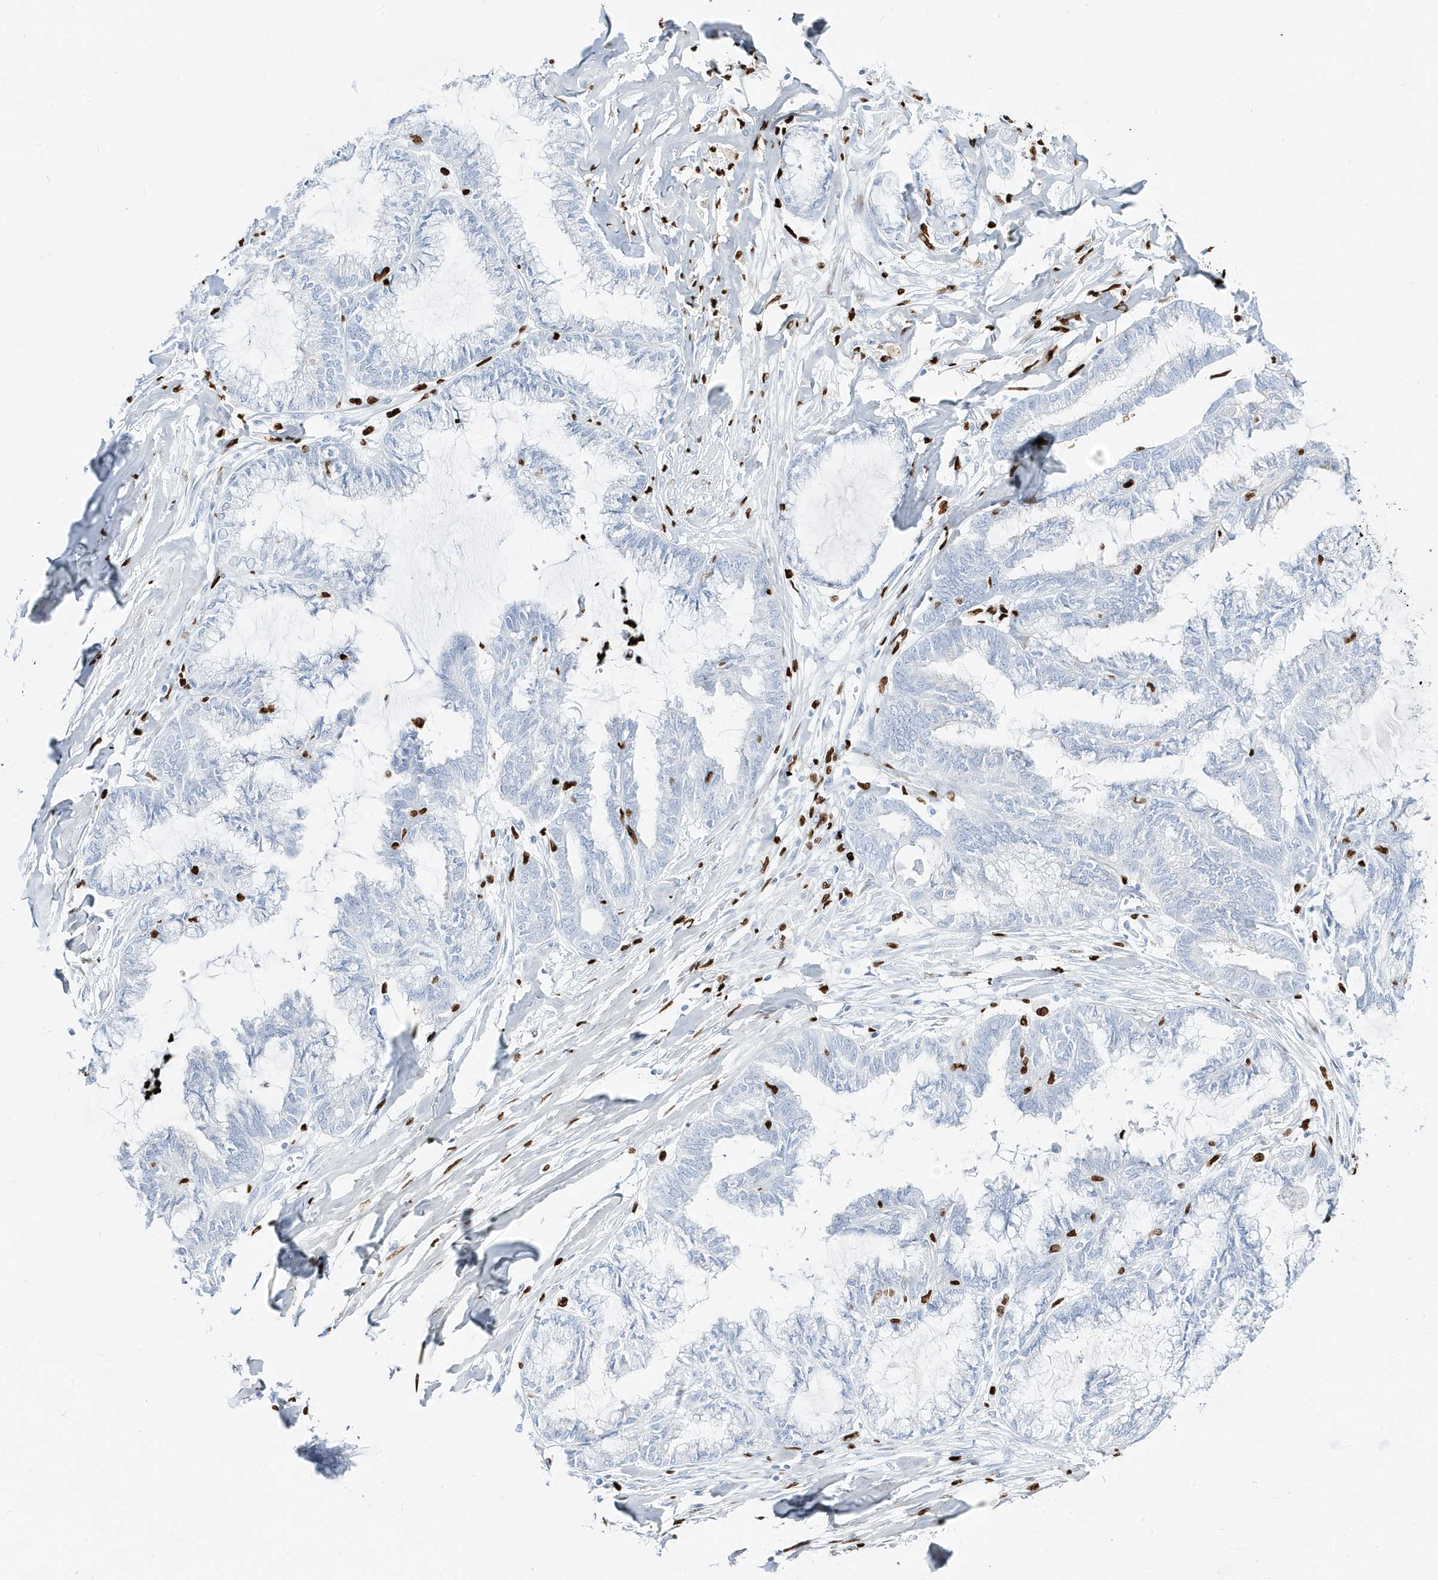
{"staining": {"intensity": "negative", "quantity": "none", "location": "none"}, "tissue": "endometrial cancer", "cell_type": "Tumor cells", "image_type": "cancer", "snomed": [{"axis": "morphology", "description": "Adenocarcinoma, NOS"}, {"axis": "topography", "description": "Endometrium"}], "caption": "This is an IHC histopathology image of endometrial cancer (adenocarcinoma). There is no positivity in tumor cells.", "gene": "MNDA", "patient": {"sex": "female", "age": 86}}